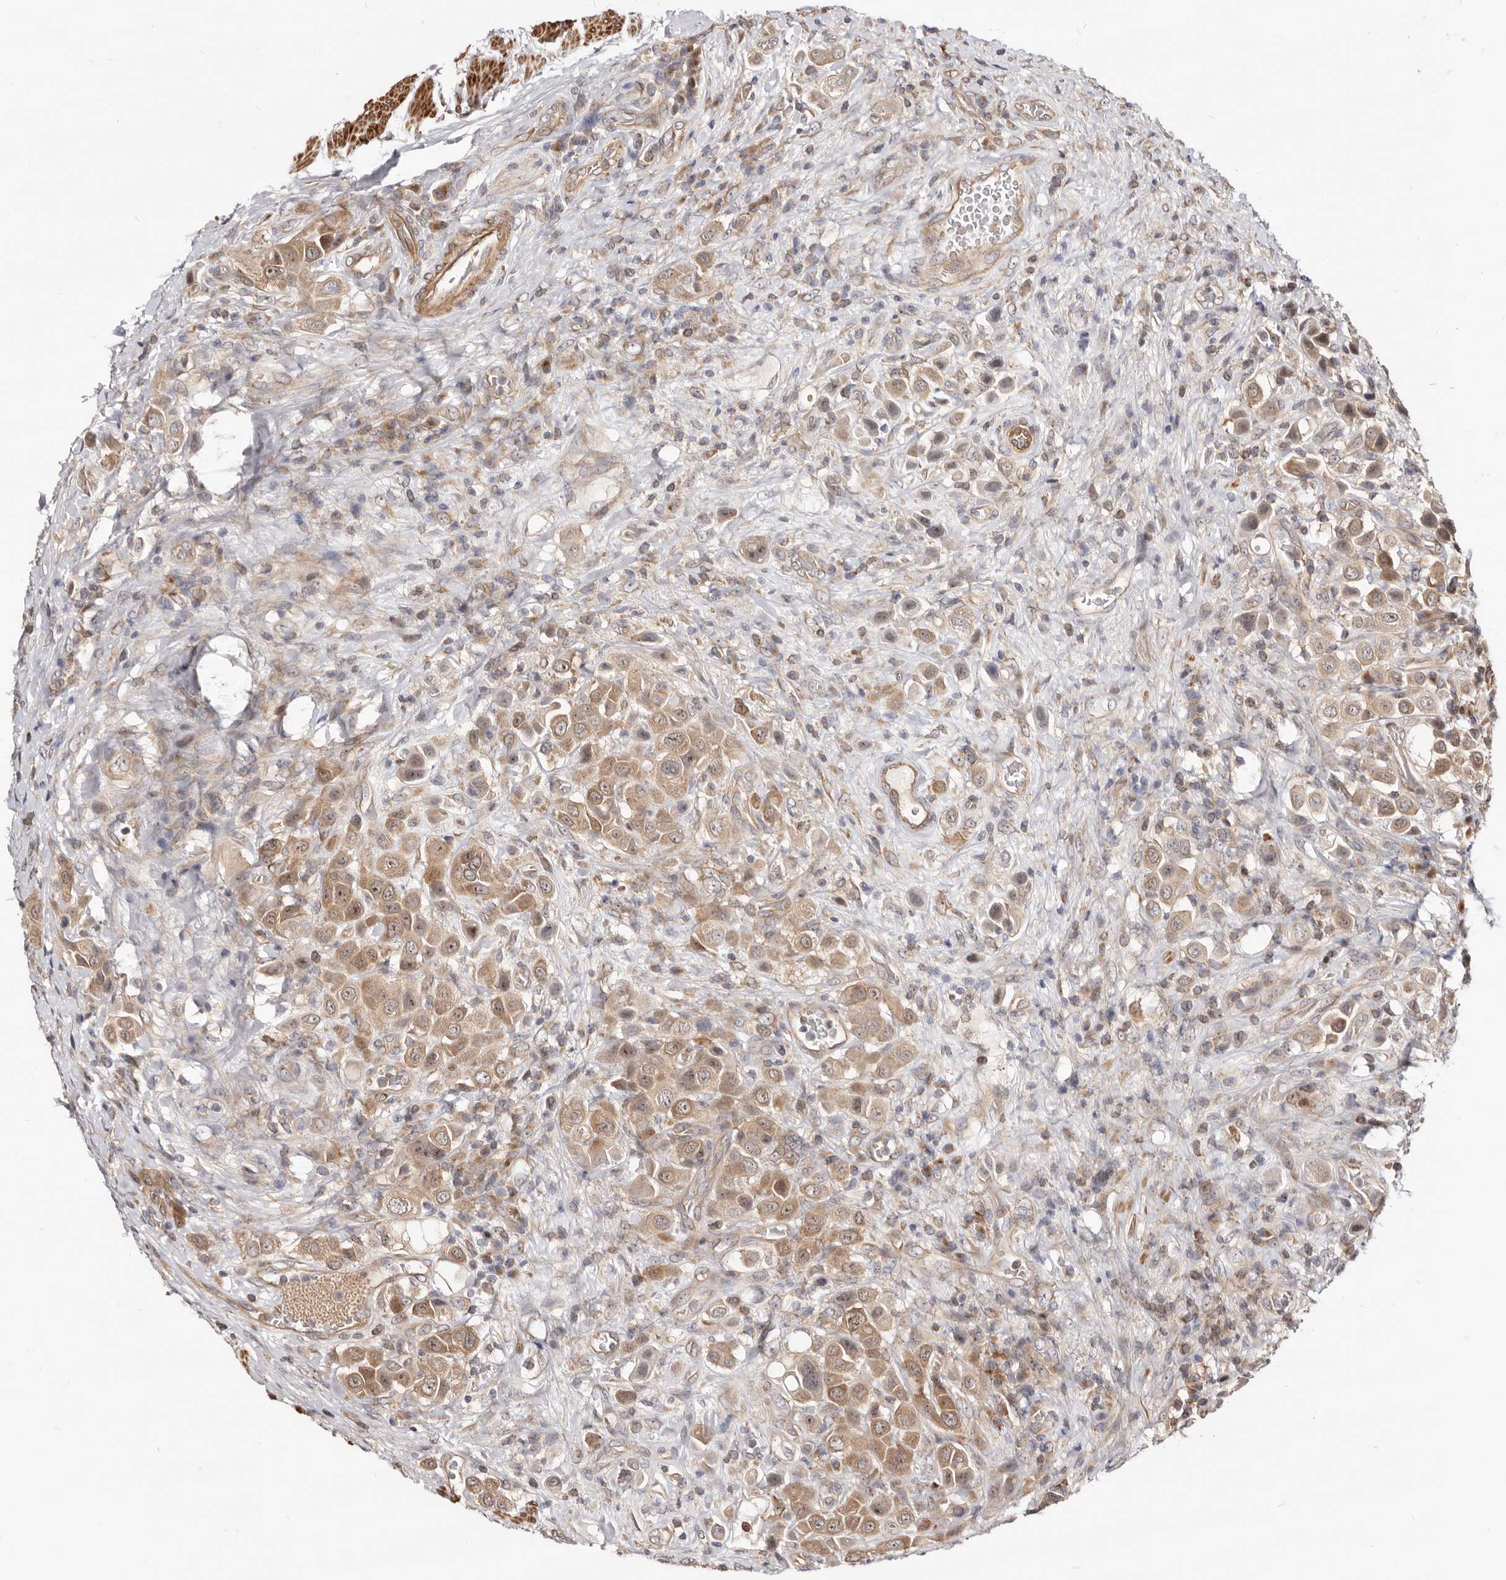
{"staining": {"intensity": "moderate", "quantity": ">75%", "location": "cytoplasmic/membranous,nuclear"}, "tissue": "urothelial cancer", "cell_type": "Tumor cells", "image_type": "cancer", "snomed": [{"axis": "morphology", "description": "Urothelial carcinoma, High grade"}, {"axis": "topography", "description": "Urinary bladder"}], "caption": "High-grade urothelial carcinoma stained with a brown dye displays moderate cytoplasmic/membranous and nuclear positive positivity in about >75% of tumor cells.", "gene": "GPATCH4", "patient": {"sex": "male", "age": 50}}